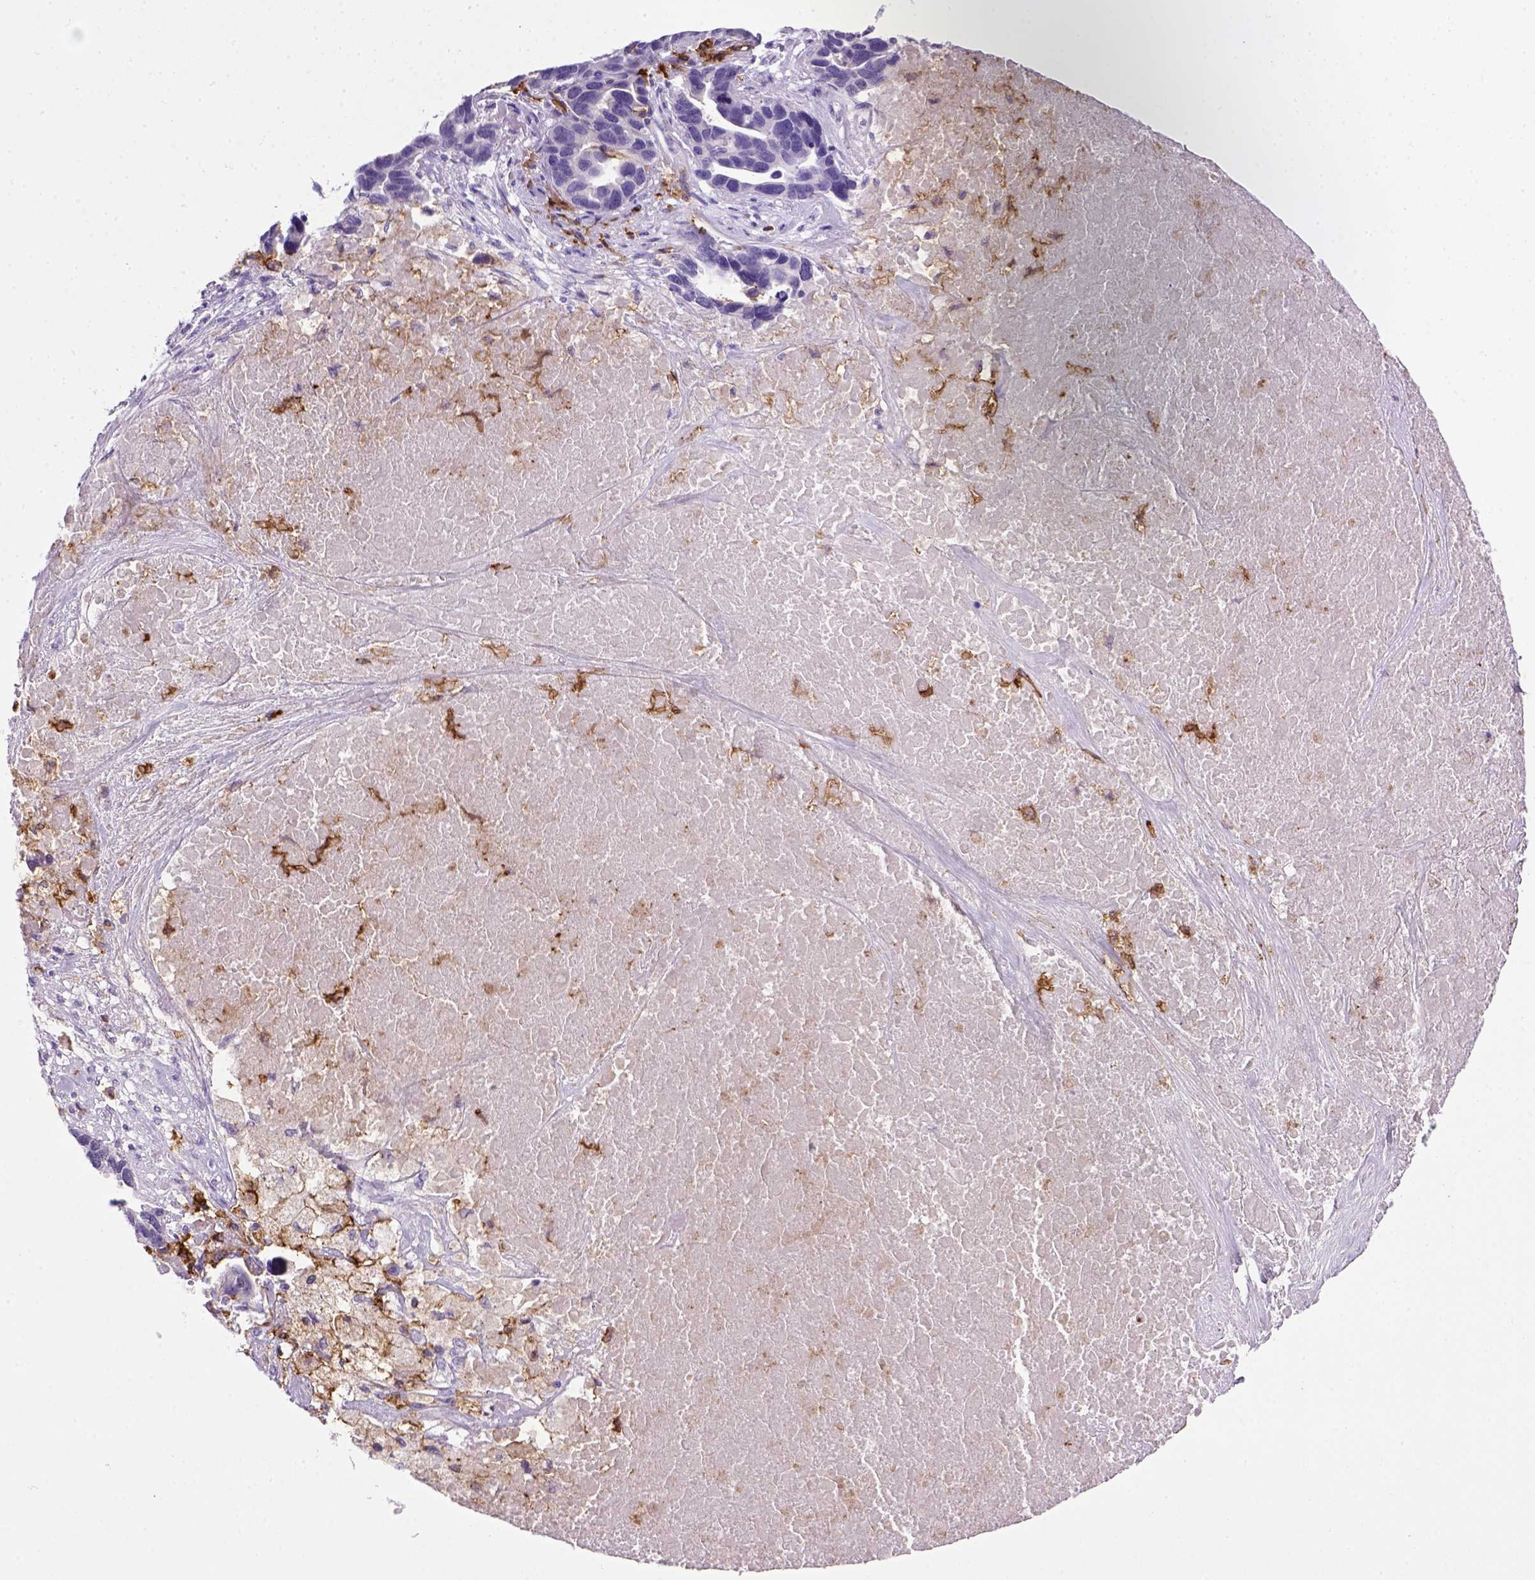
{"staining": {"intensity": "negative", "quantity": "none", "location": "none"}, "tissue": "ovarian cancer", "cell_type": "Tumor cells", "image_type": "cancer", "snomed": [{"axis": "morphology", "description": "Cystadenocarcinoma, serous, NOS"}, {"axis": "topography", "description": "Ovary"}], "caption": "Immunohistochemistry photomicrograph of serous cystadenocarcinoma (ovarian) stained for a protein (brown), which exhibits no expression in tumor cells.", "gene": "CD14", "patient": {"sex": "female", "age": 54}}